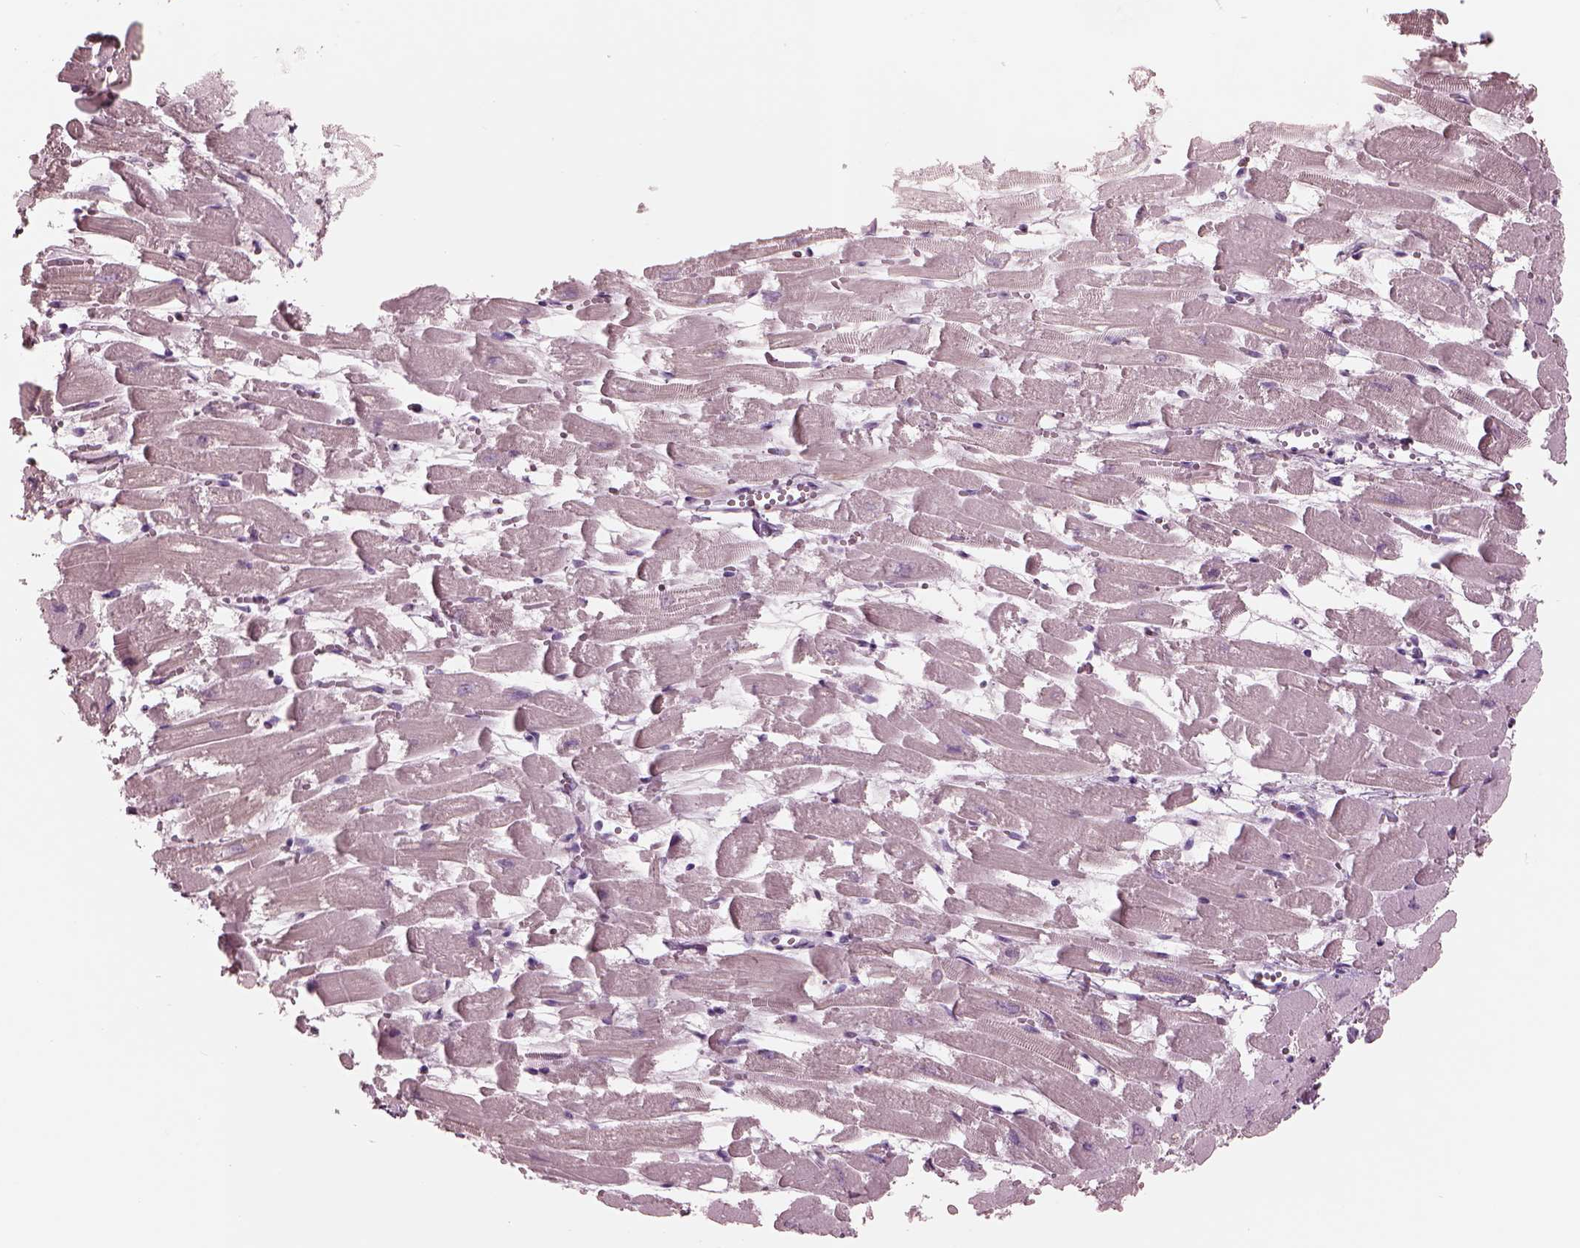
{"staining": {"intensity": "negative", "quantity": "none", "location": "none"}, "tissue": "heart muscle", "cell_type": "Cardiomyocytes", "image_type": "normal", "snomed": [{"axis": "morphology", "description": "Normal tissue, NOS"}, {"axis": "topography", "description": "Heart"}], "caption": "DAB (3,3'-diaminobenzidine) immunohistochemical staining of unremarkable human heart muscle exhibits no significant staining in cardiomyocytes. (DAB (3,3'-diaminobenzidine) immunohistochemistry visualized using brightfield microscopy, high magnification).", "gene": "GARIN4", "patient": {"sex": "female", "age": 52}}